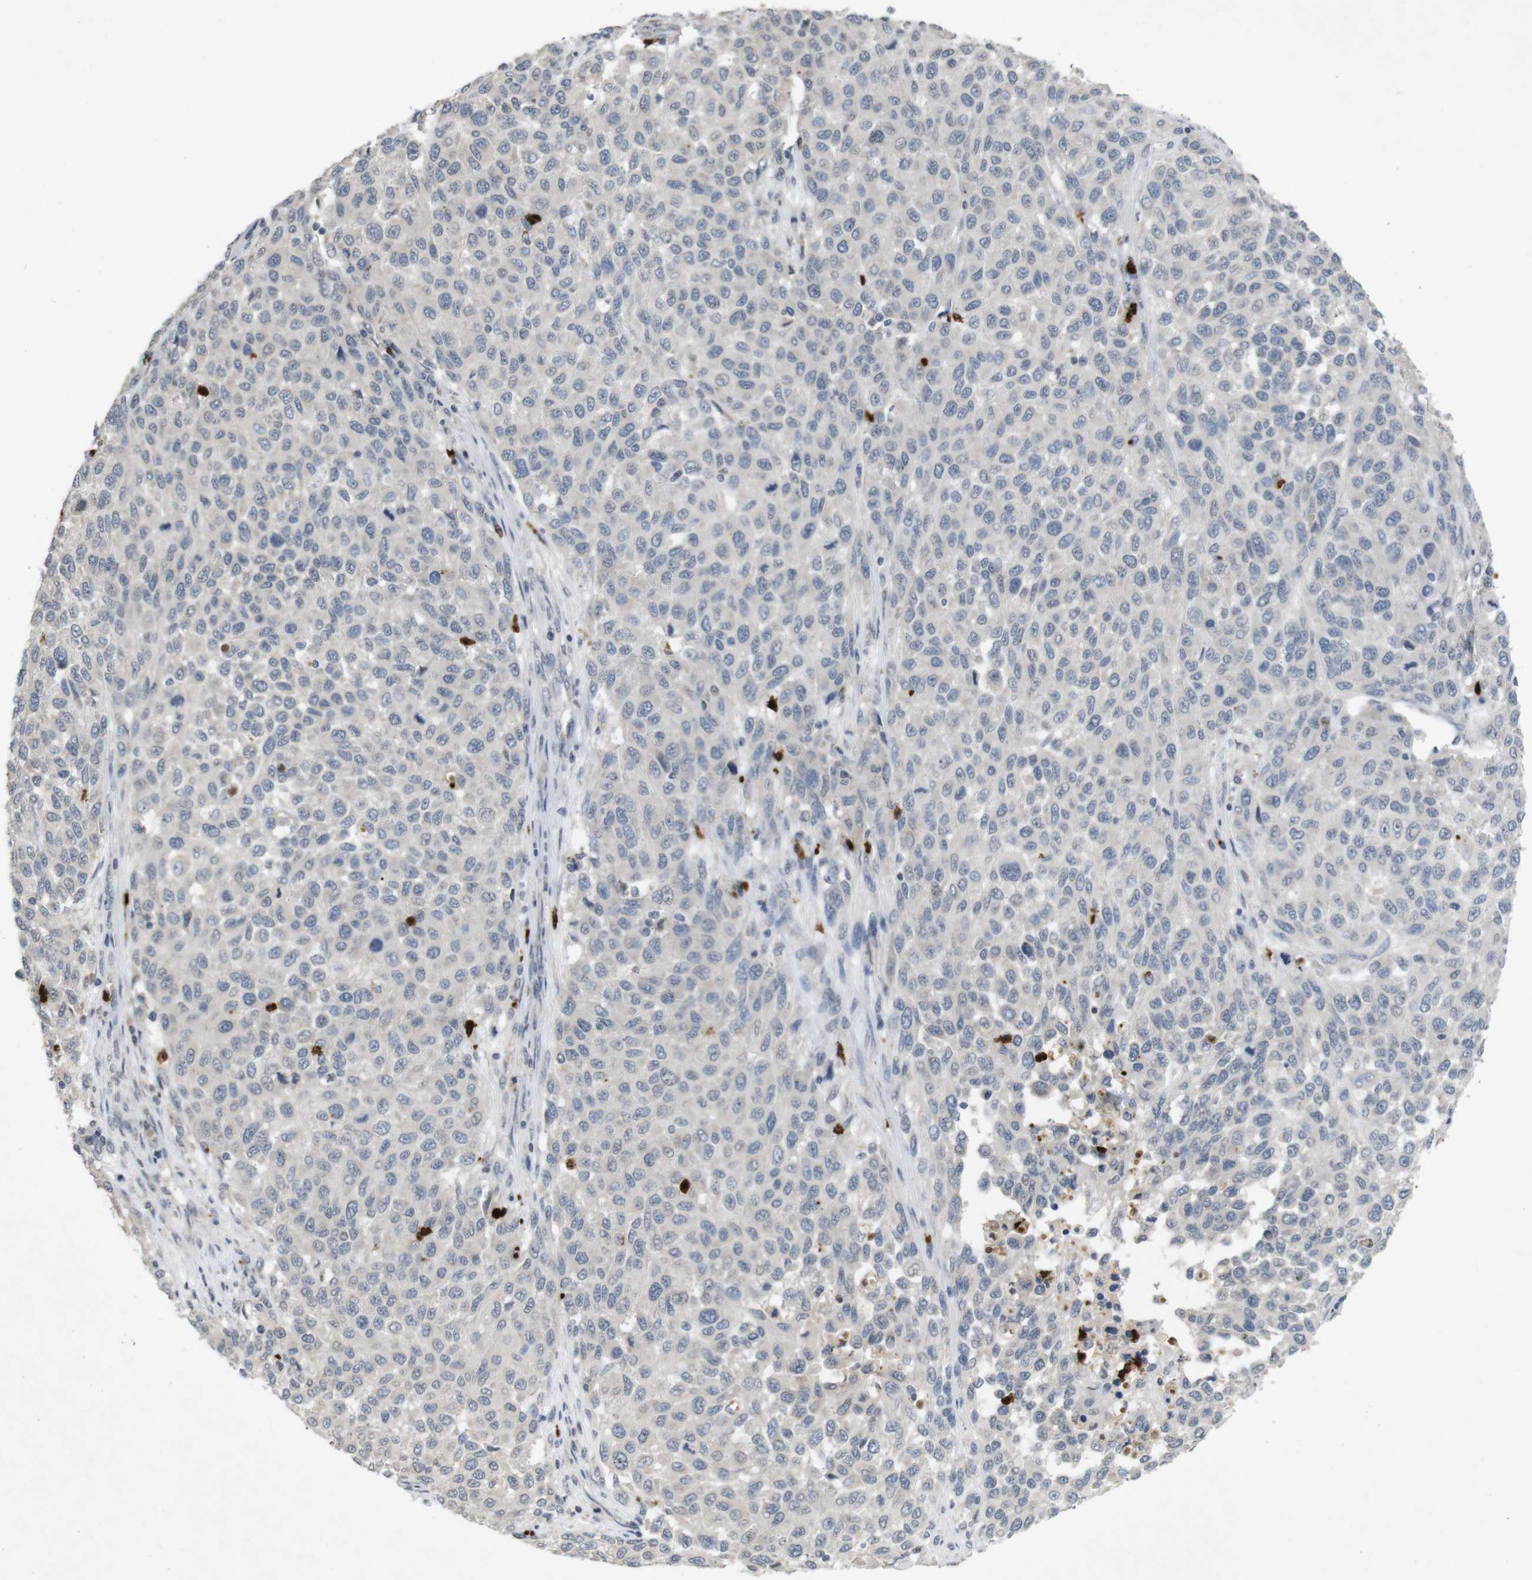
{"staining": {"intensity": "negative", "quantity": "none", "location": "none"}, "tissue": "melanoma", "cell_type": "Tumor cells", "image_type": "cancer", "snomed": [{"axis": "morphology", "description": "Malignant melanoma, Metastatic site"}, {"axis": "topography", "description": "Lymph node"}], "caption": "A high-resolution micrograph shows immunohistochemistry staining of melanoma, which shows no significant expression in tumor cells.", "gene": "TSPAN14", "patient": {"sex": "male", "age": 61}}